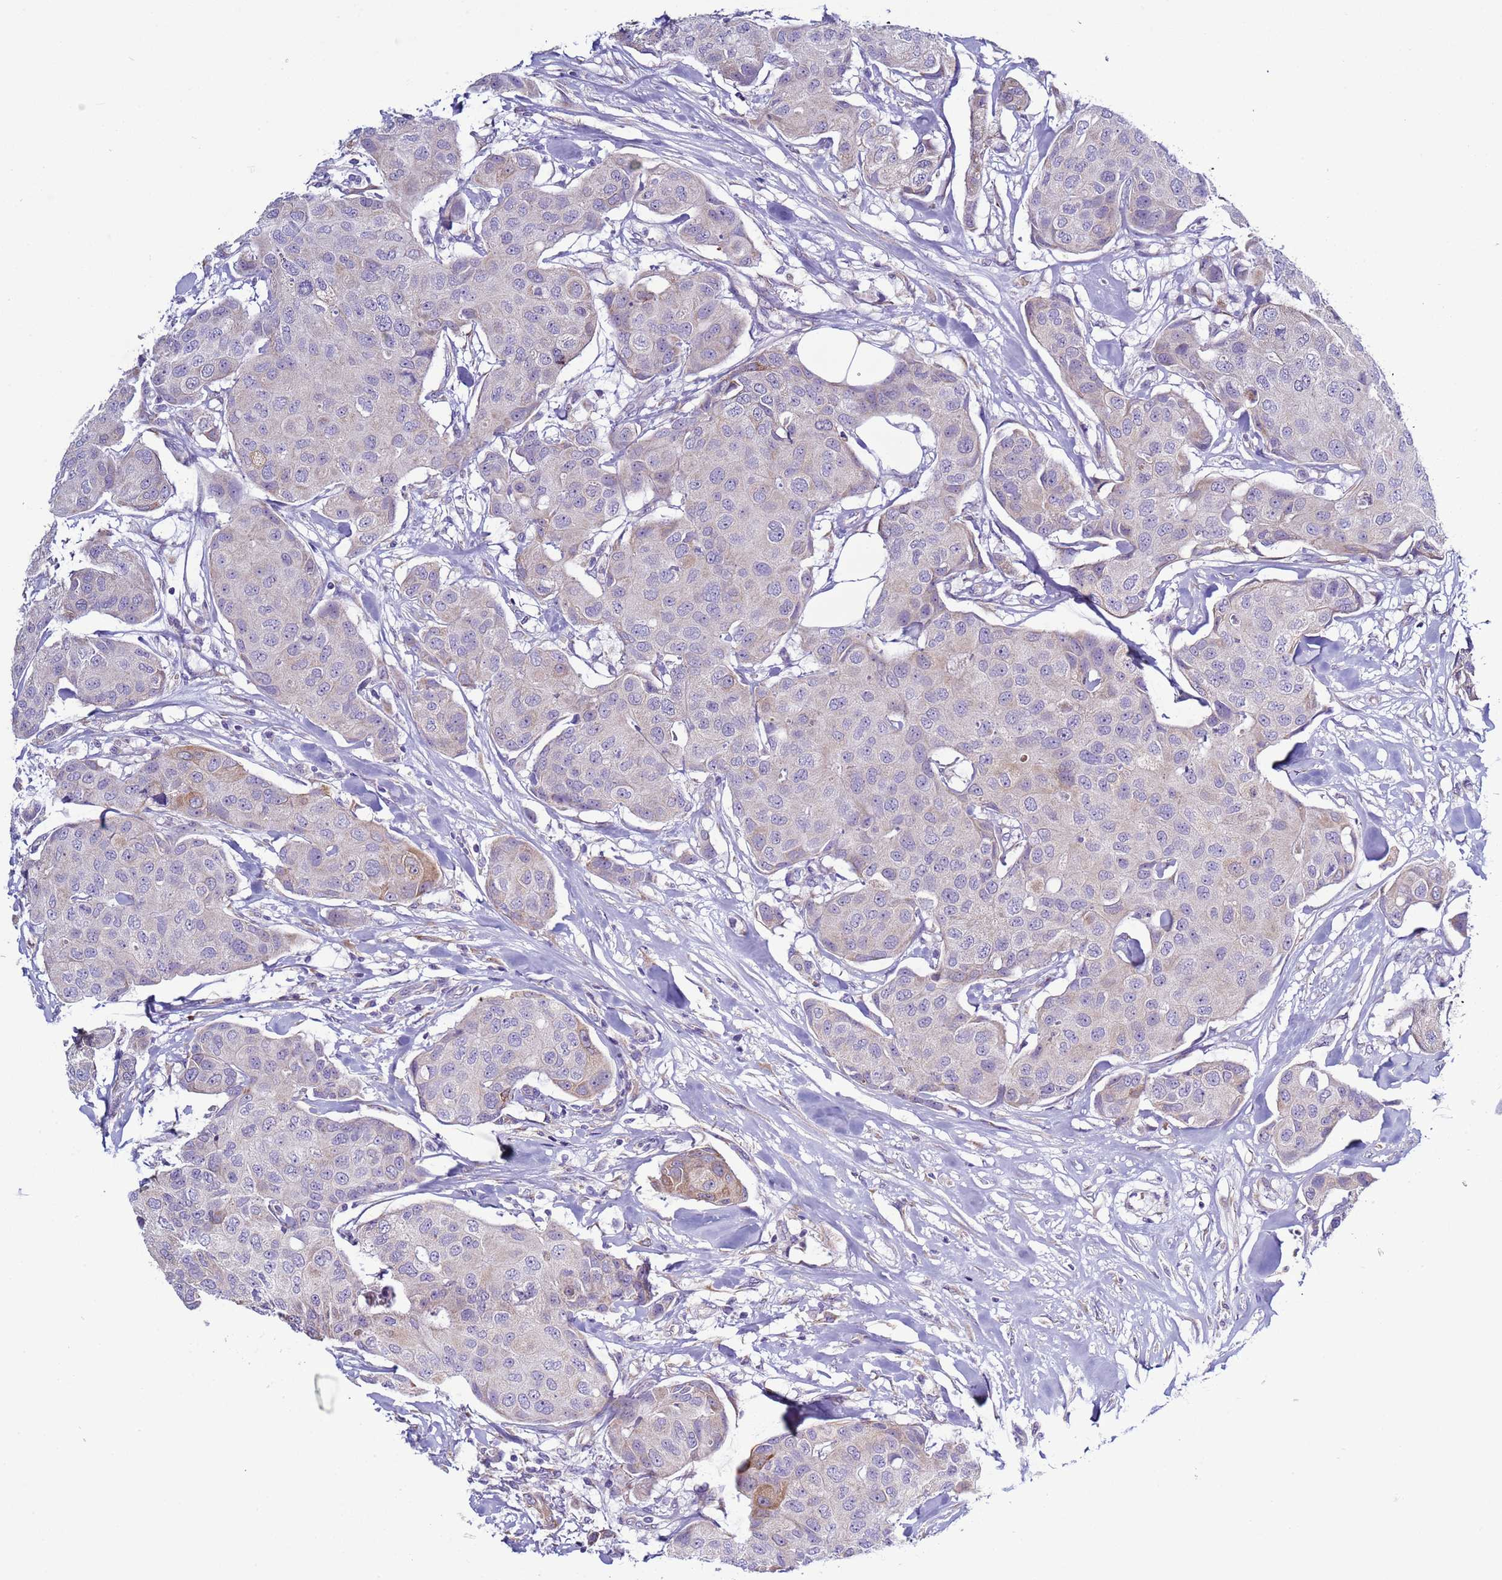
{"staining": {"intensity": "weak", "quantity": "<25%", "location": "cytoplasmic/membranous"}, "tissue": "breast cancer", "cell_type": "Tumor cells", "image_type": "cancer", "snomed": [{"axis": "morphology", "description": "Duct carcinoma"}, {"axis": "topography", "description": "Breast"}, {"axis": "topography", "description": "Lymph node"}], "caption": "Immunohistochemical staining of breast infiltrating ductal carcinoma reveals no significant positivity in tumor cells.", "gene": "ABHD17B", "patient": {"sex": "female", "age": 80}}